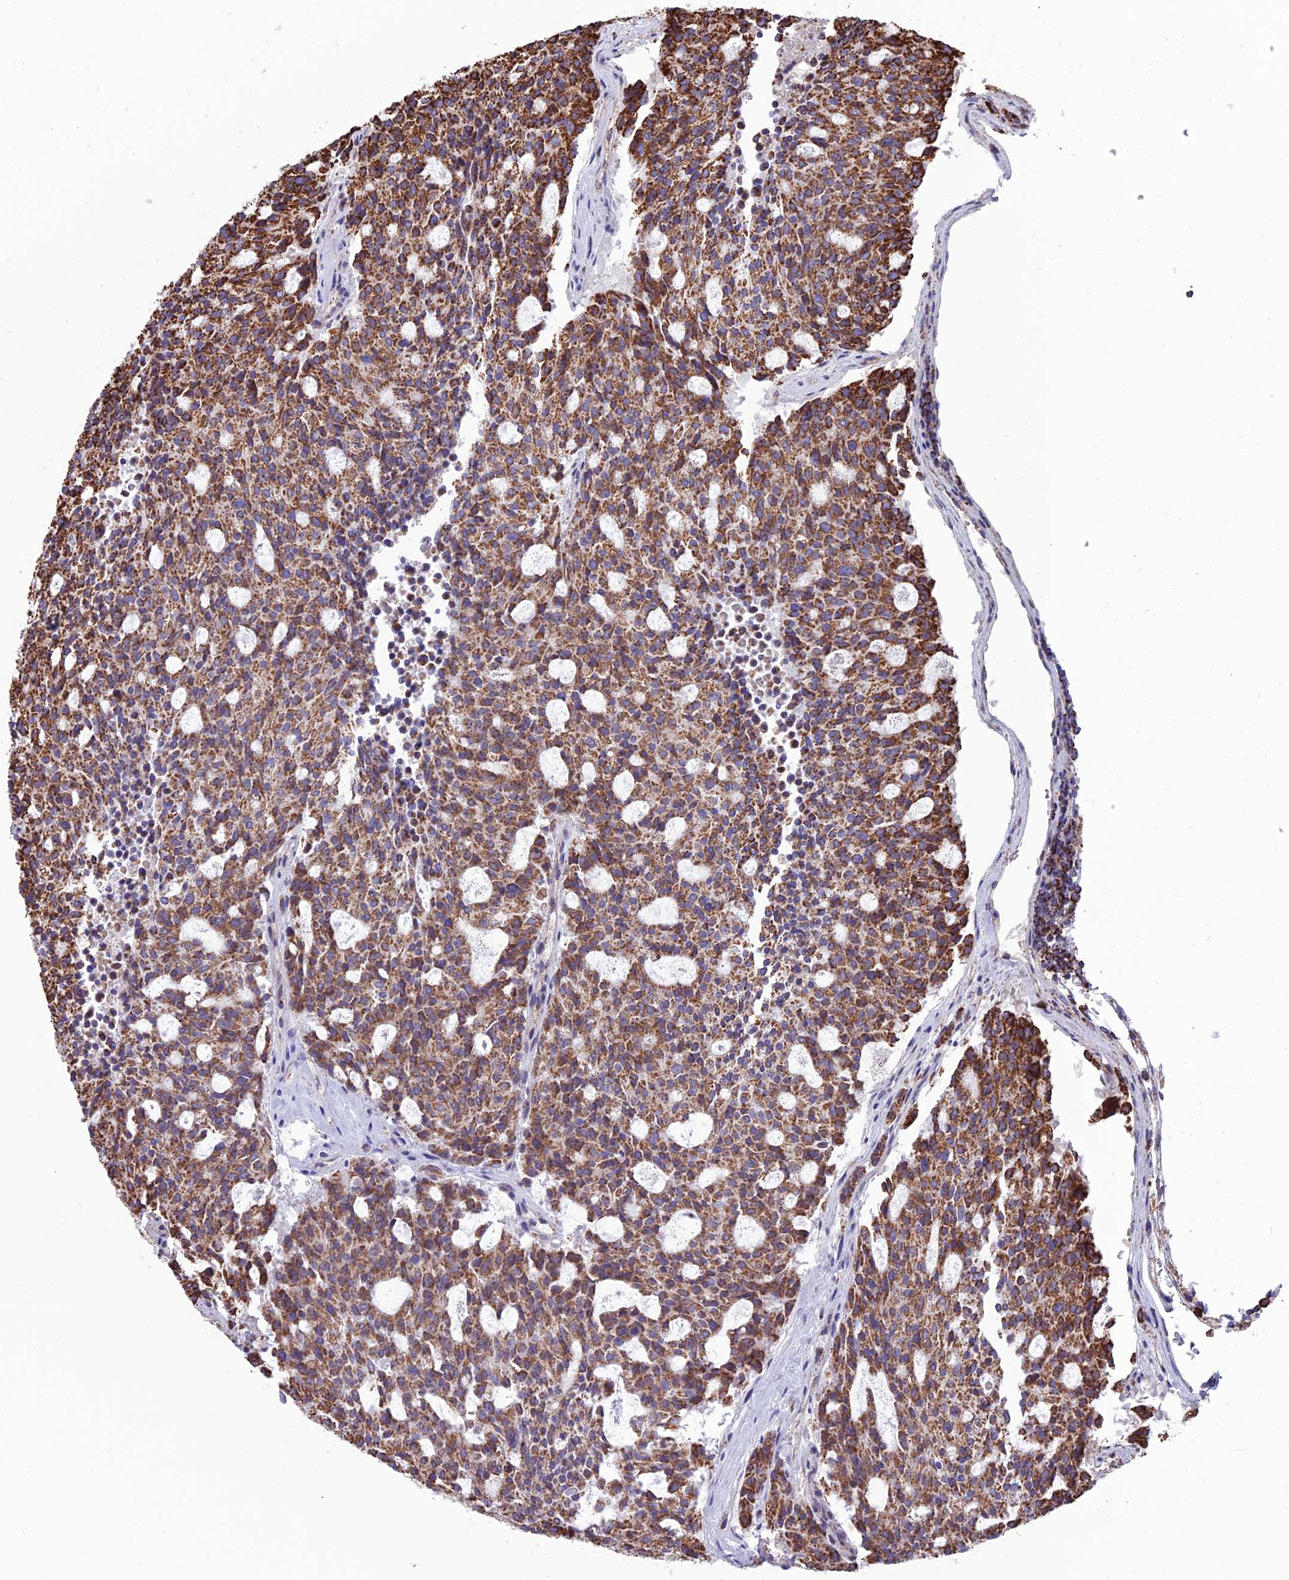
{"staining": {"intensity": "strong", "quantity": "25%-75%", "location": "cytoplasmic/membranous"}, "tissue": "carcinoid", "cell_type": "Tumor cells", "image_type": "cancer", "snomed": [{"axis": "morphology", "description": "Carcinoid, malignant, NOS"}, {"axis": "topography", "description": "Pancreas"}], "caption": "This micrograph demonstrates malignant carcinoid stained with immunohistochemistry to label a protein in brown. The cytoplasmic/membranous of tumor cells show strong positivity for the protein. Nuclei are counter-stained blue.", "gene": "CS", "patient": {"sex": "female", "age": 54}}